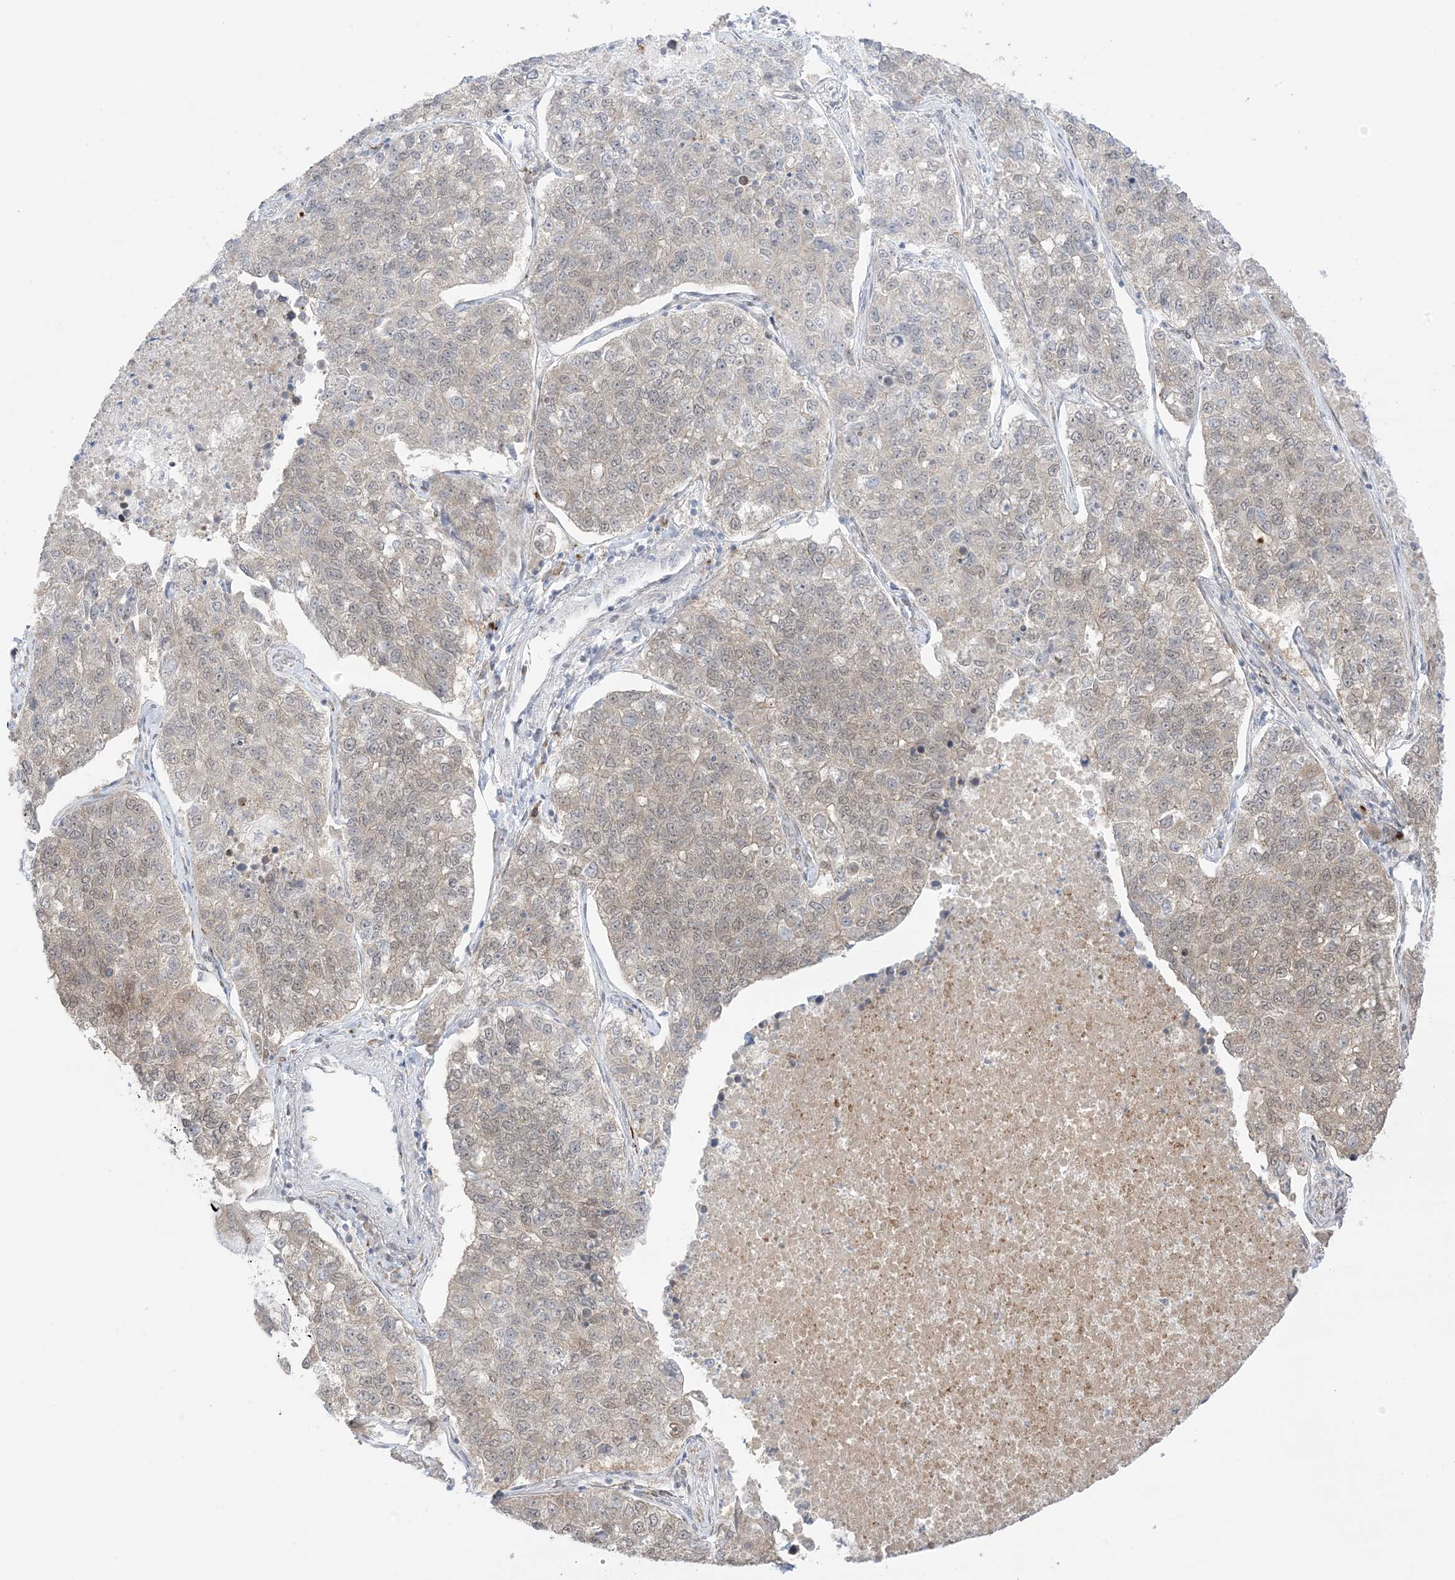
{"staining": {"intensity": "weak", "quantity": "25%-75%", "location": "cytoplasmic/membranous,nuclear"}, "tissue": "lung cancer", "cell_type": "Tumor cells", "image_type": "cancer", "snomed": [{"axis": "morphology", "description": "Adenocarcinoma, NOS"}, {"axis": "topography", "description": "Lung"}], "caption": "Brown immunohistochemical staining in lung adenocarcinoma shows weak cytoplasmic/membranous and nuclear positivity in approximately 25%-75% of tumor cells.", "gene": "UBE2E2", "patient": {"sex": "male", "age": 49}}